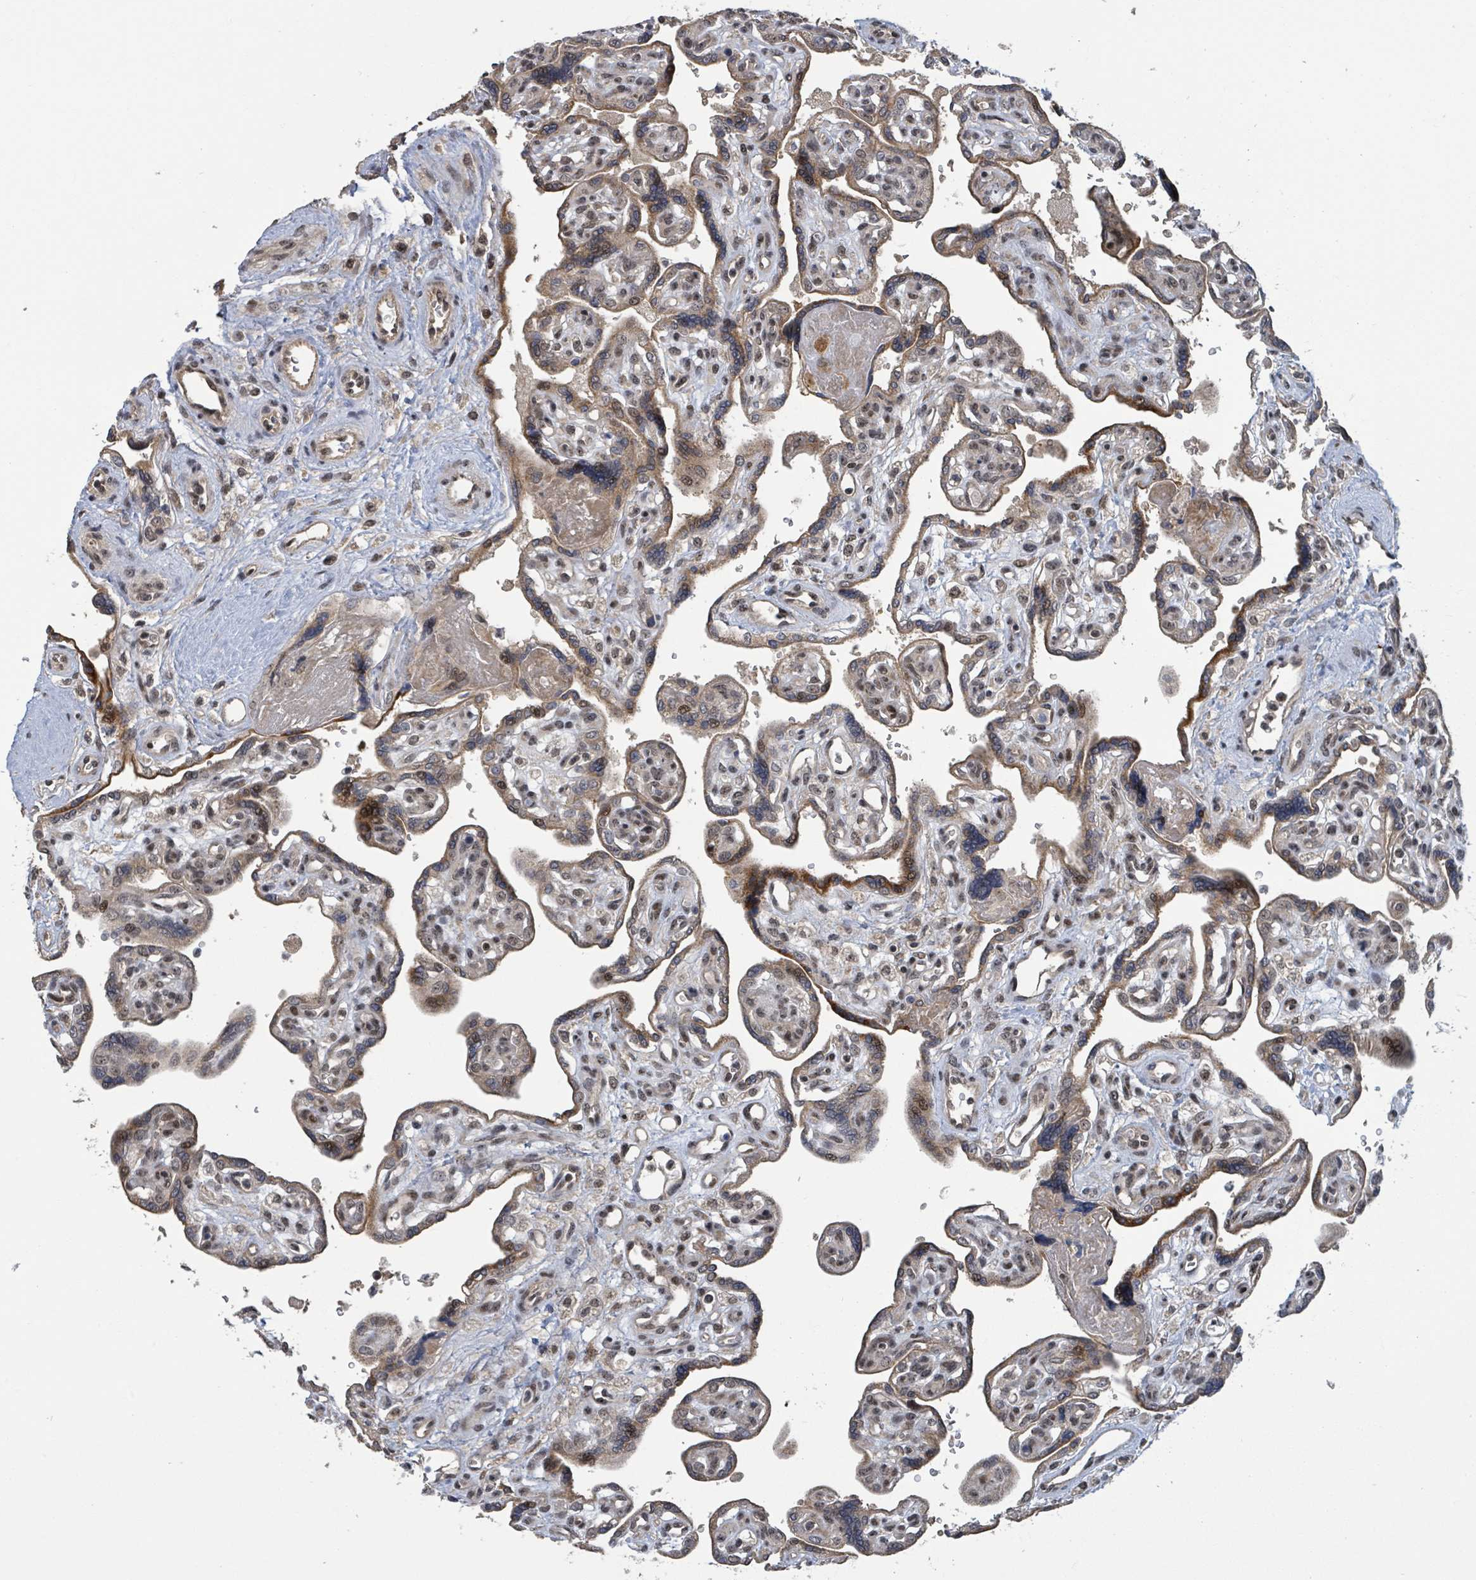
{"staining": {"intensity": "moderate", "quantity": ">75%", "location": "cytoplasmic/membranous,nuclear"}, "tissue": "placenta", "cell_type": "Trophoblastic cells", "image_type": "normal", "snomed": [{"axis": "morphology", "description": "Normal tissue, NOS"}, {"axis": "topography", "description": "Placenta"}], "caption": "Trophoblastic cells show medium levels of moderate cytoplasmic/membranous,nuclear staining in approximately >75% of cells in benign human placenta. The staining was performed using DAB (3,3'-diaminobenzidine) to visualize the protein expression in brown, while the nuclei were stained in blue with hematoxylin (Magnification: 20x).", "gene": "ZBTB14", "patient": {"sex": "female", "age": 39}}